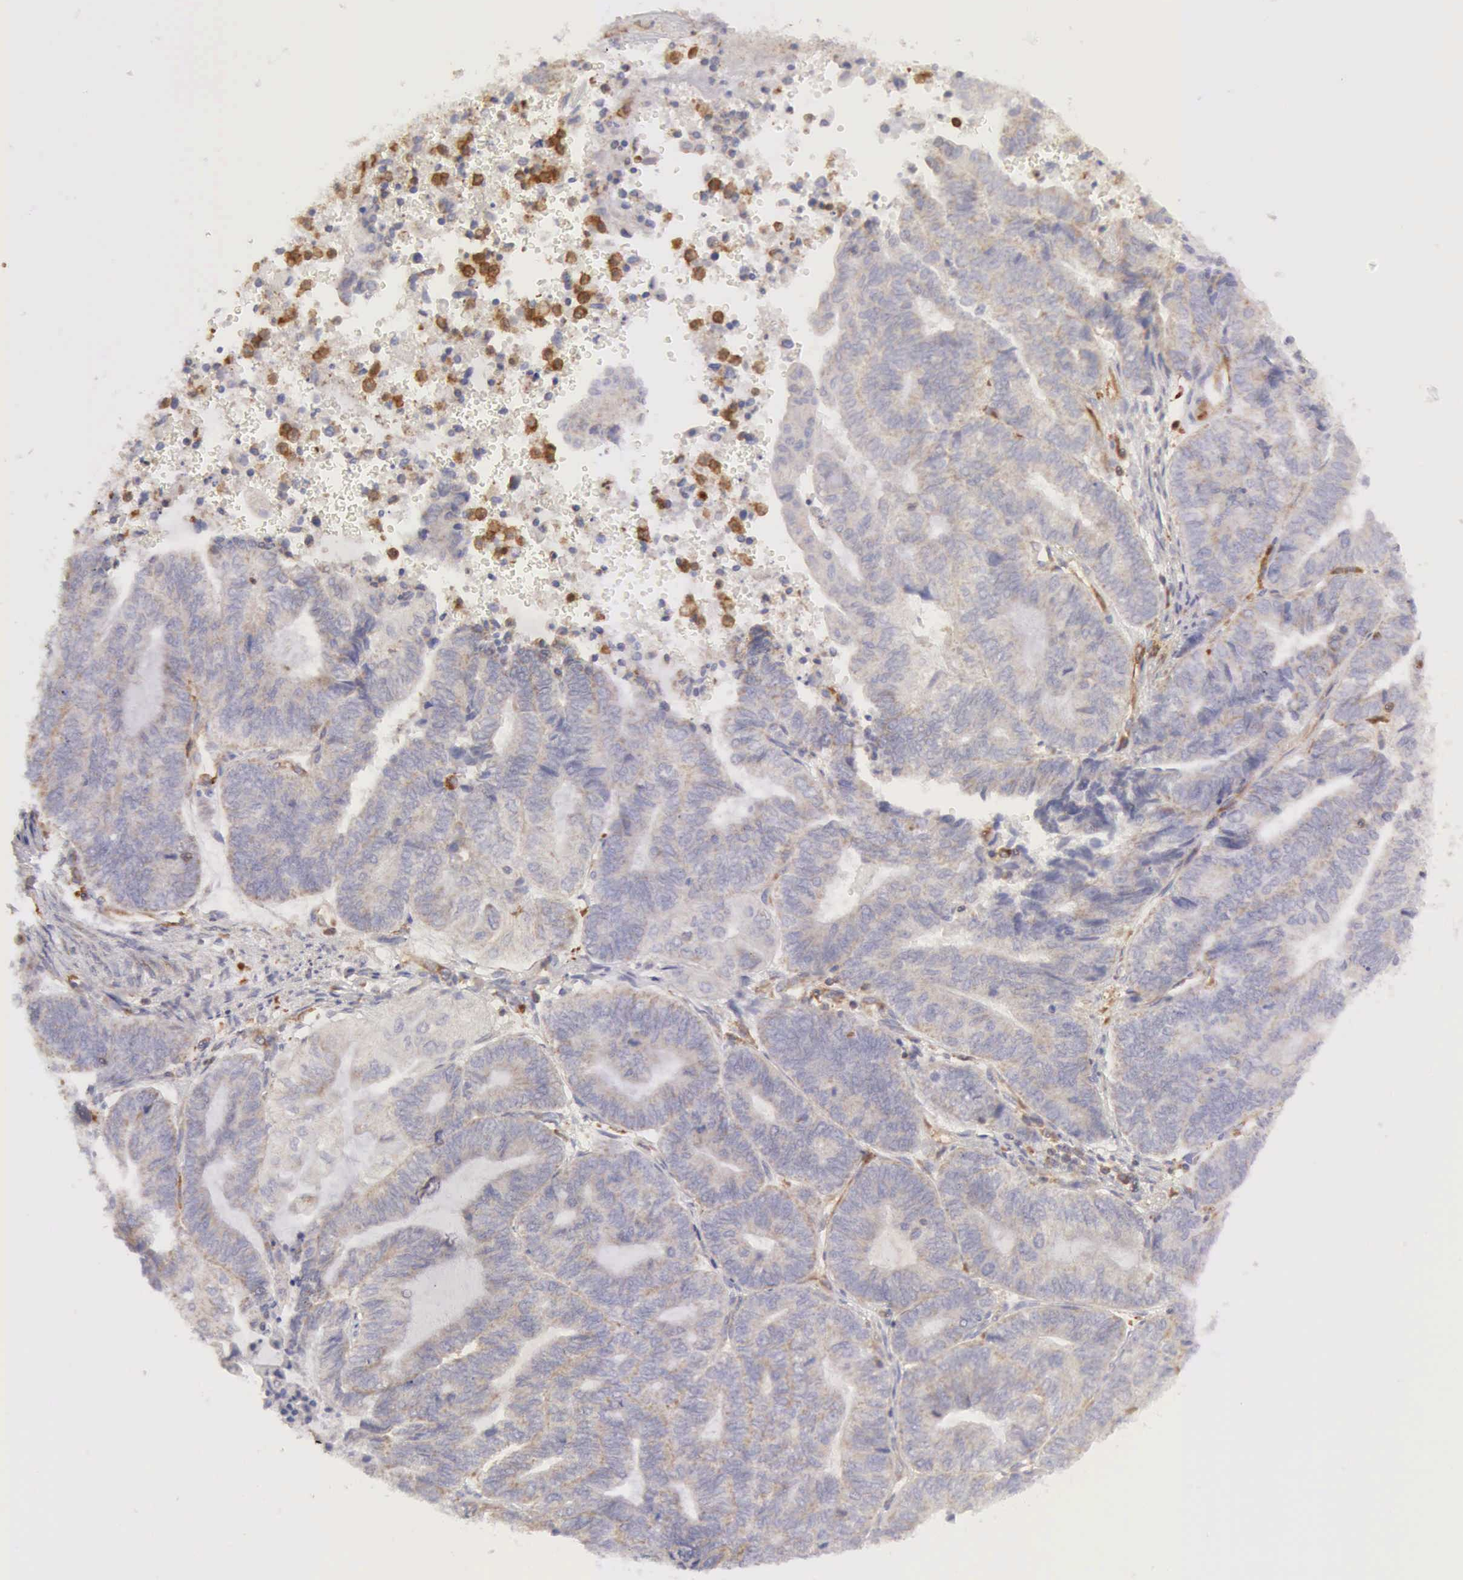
{"staining": {"intensity": "weak", "quantity": ">75%", "location": "cytoplasmic/membranous"}, "tissue": "endometrial cancer", "cell_type": "Tumor cells", "image_type": "cancer", "snomed": [{"axis": "morphology", "description": "Adenocarcinoma, NOS"}, {"axis": "topography", "description": "Uterus"}, {"axis": "topography", "description": "Endometrium"}], "caption": "A photomicrograph showing weak cytoplasmic/membranous staining in approximately >75% of tumor cells in endometrial adenocarcinoma, as visualized by brown immunohistochemical staining.", "gene": "ARHGAP4", "patient": {"sex": "female", "age": 70}}